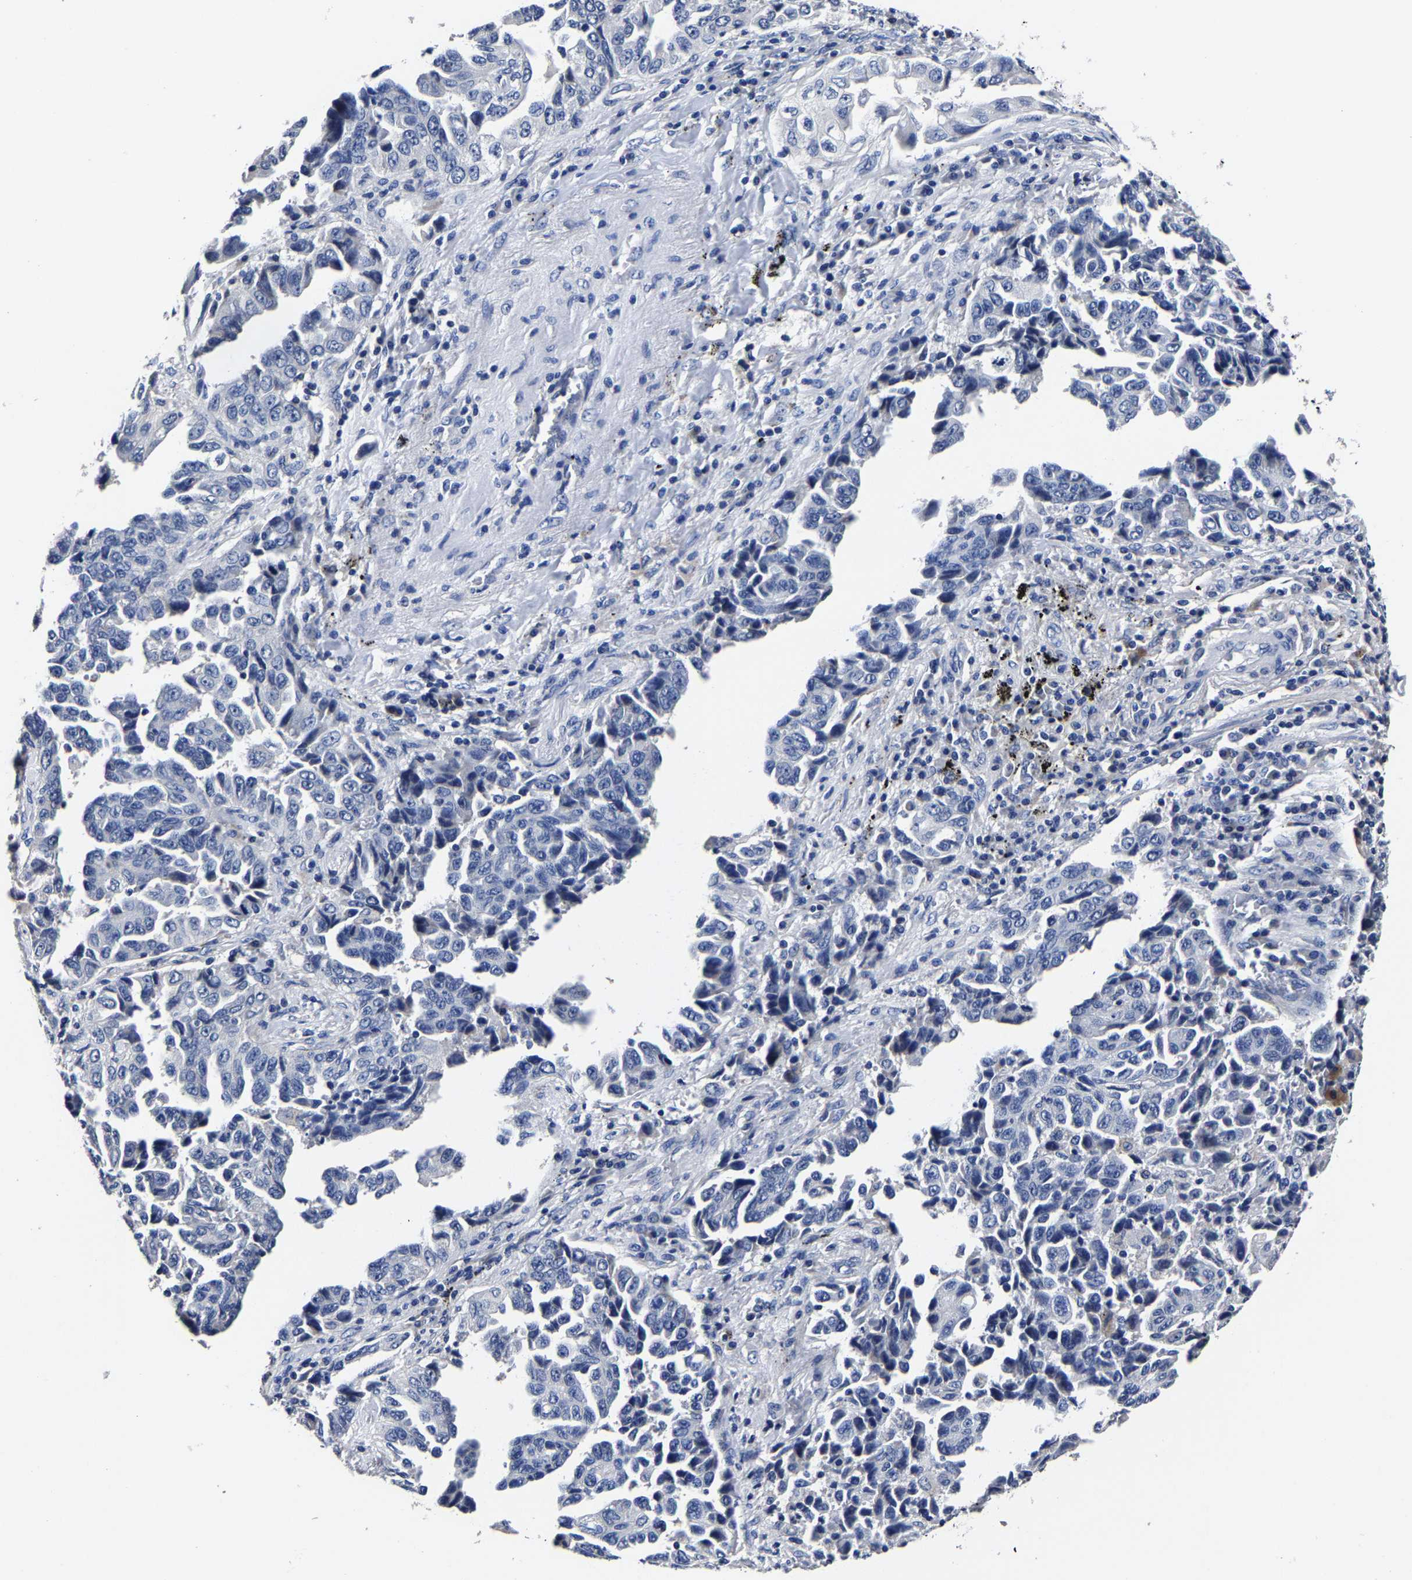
{"staining": {"intensity": "negative", "quantity": "none", "location": "none"}, "tissue": "lung cancer", "cell_type": "Tumor cells", "image_type": "cancer", "snomed": [{"axis": "morphology", "description": "Adenocarcinoma, NOS"}, {"axis": "topography", "description": "Lung"}], "caption": "Lung cancer stained for a protein using immunohistochemistry demonstrates no positivity tumor cells.", "gene": "AKAP4", "patient": {"sex": "female", "age": 51}}